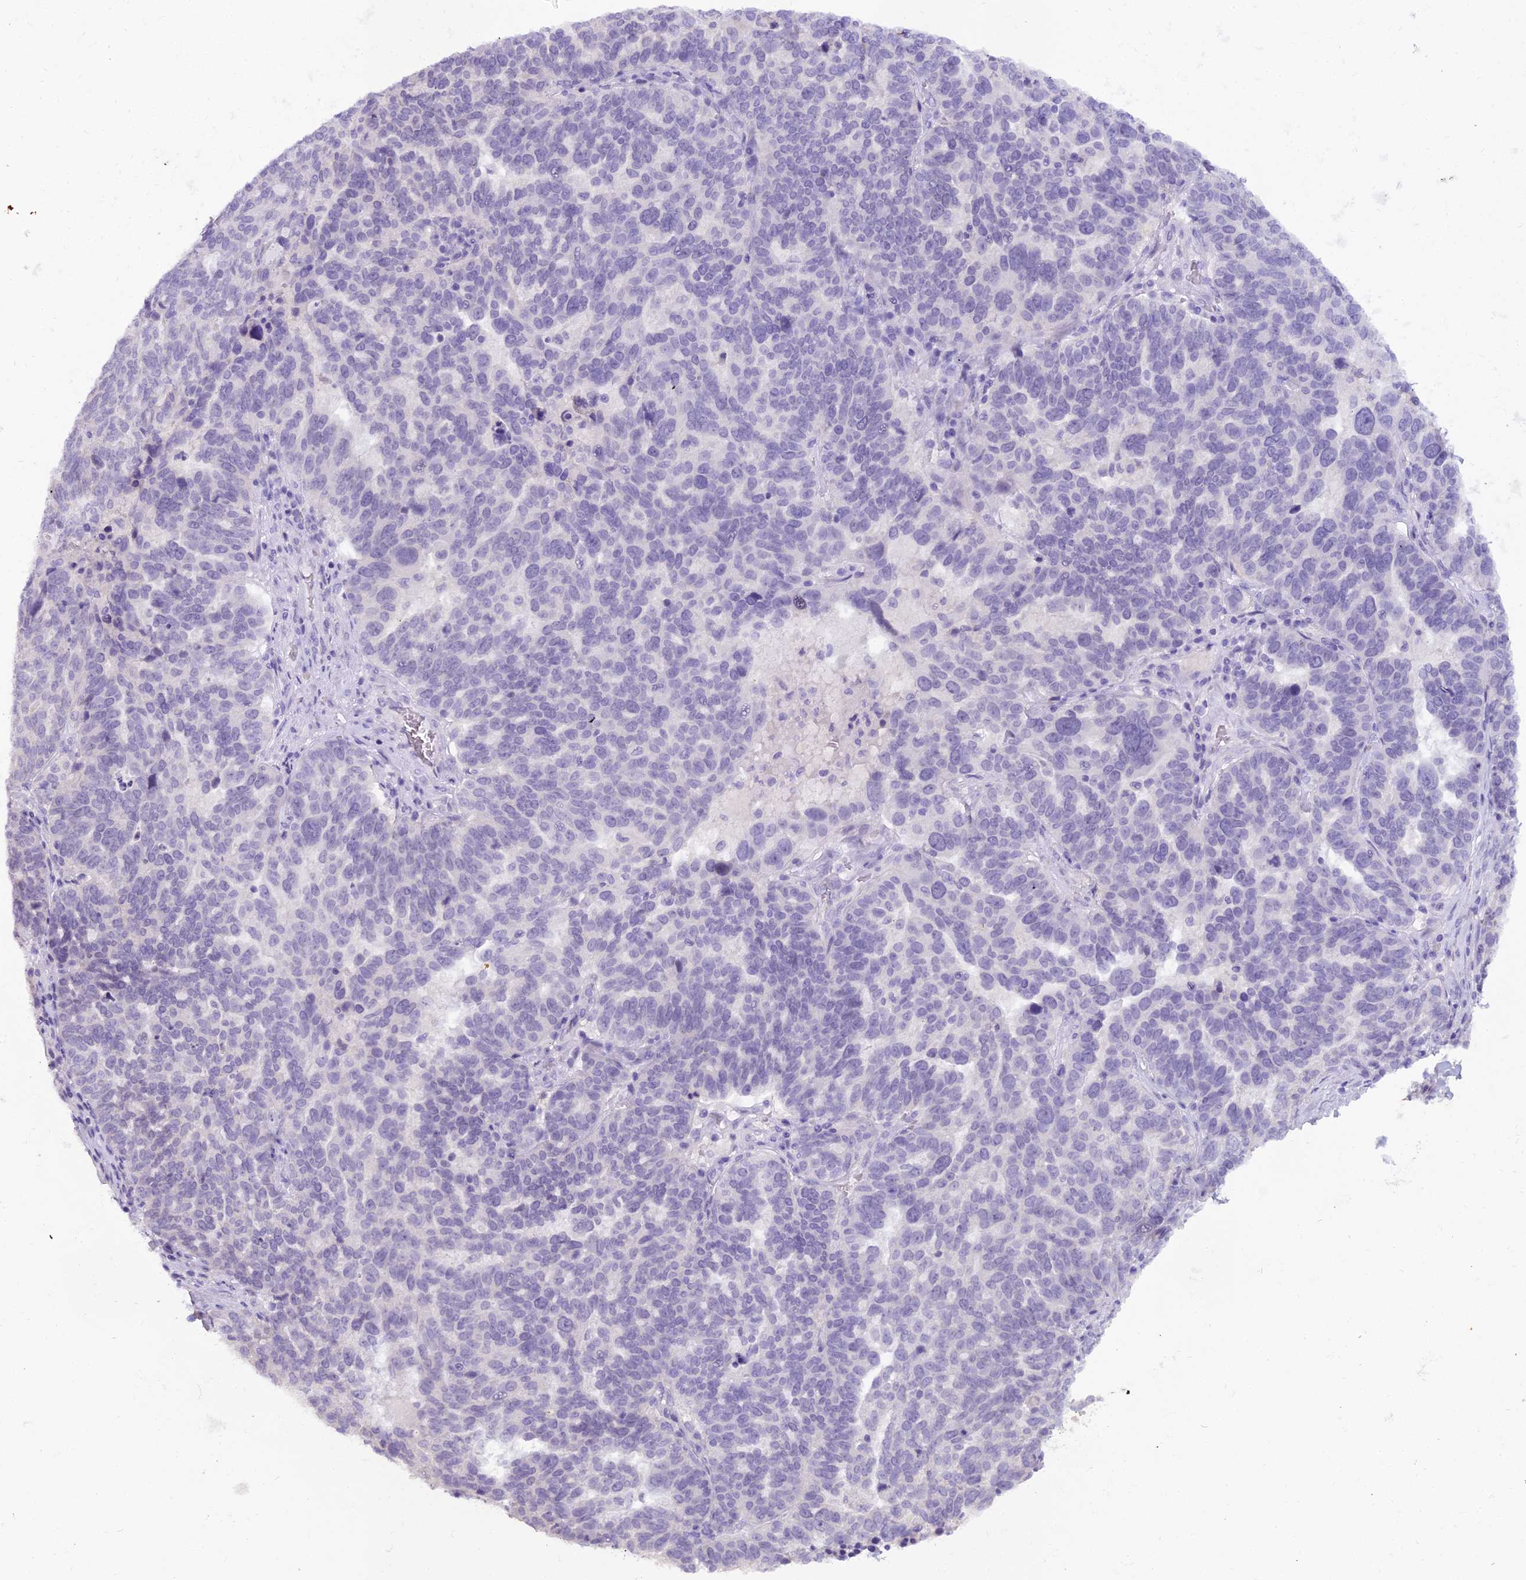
{"staining": {"intensity": "negative", "quantity": "none", "location": "none"}, "tissue": "ovarian cancer", "cell_type": "Tumor cells", "image_type": "cancer", "snomed": [{"axis": "morphology", "description": "Cystadenocarcinoma, serous, NOS"}, {"axis": "topography", "description": "Ovary"}], "caption": "Human ovarian serous cystadenocarcinoma stained for a protein using IHC shows no expression in tumor cells.", "gene": "OSTN", "patient": {"sex": "female", "age": 59}}